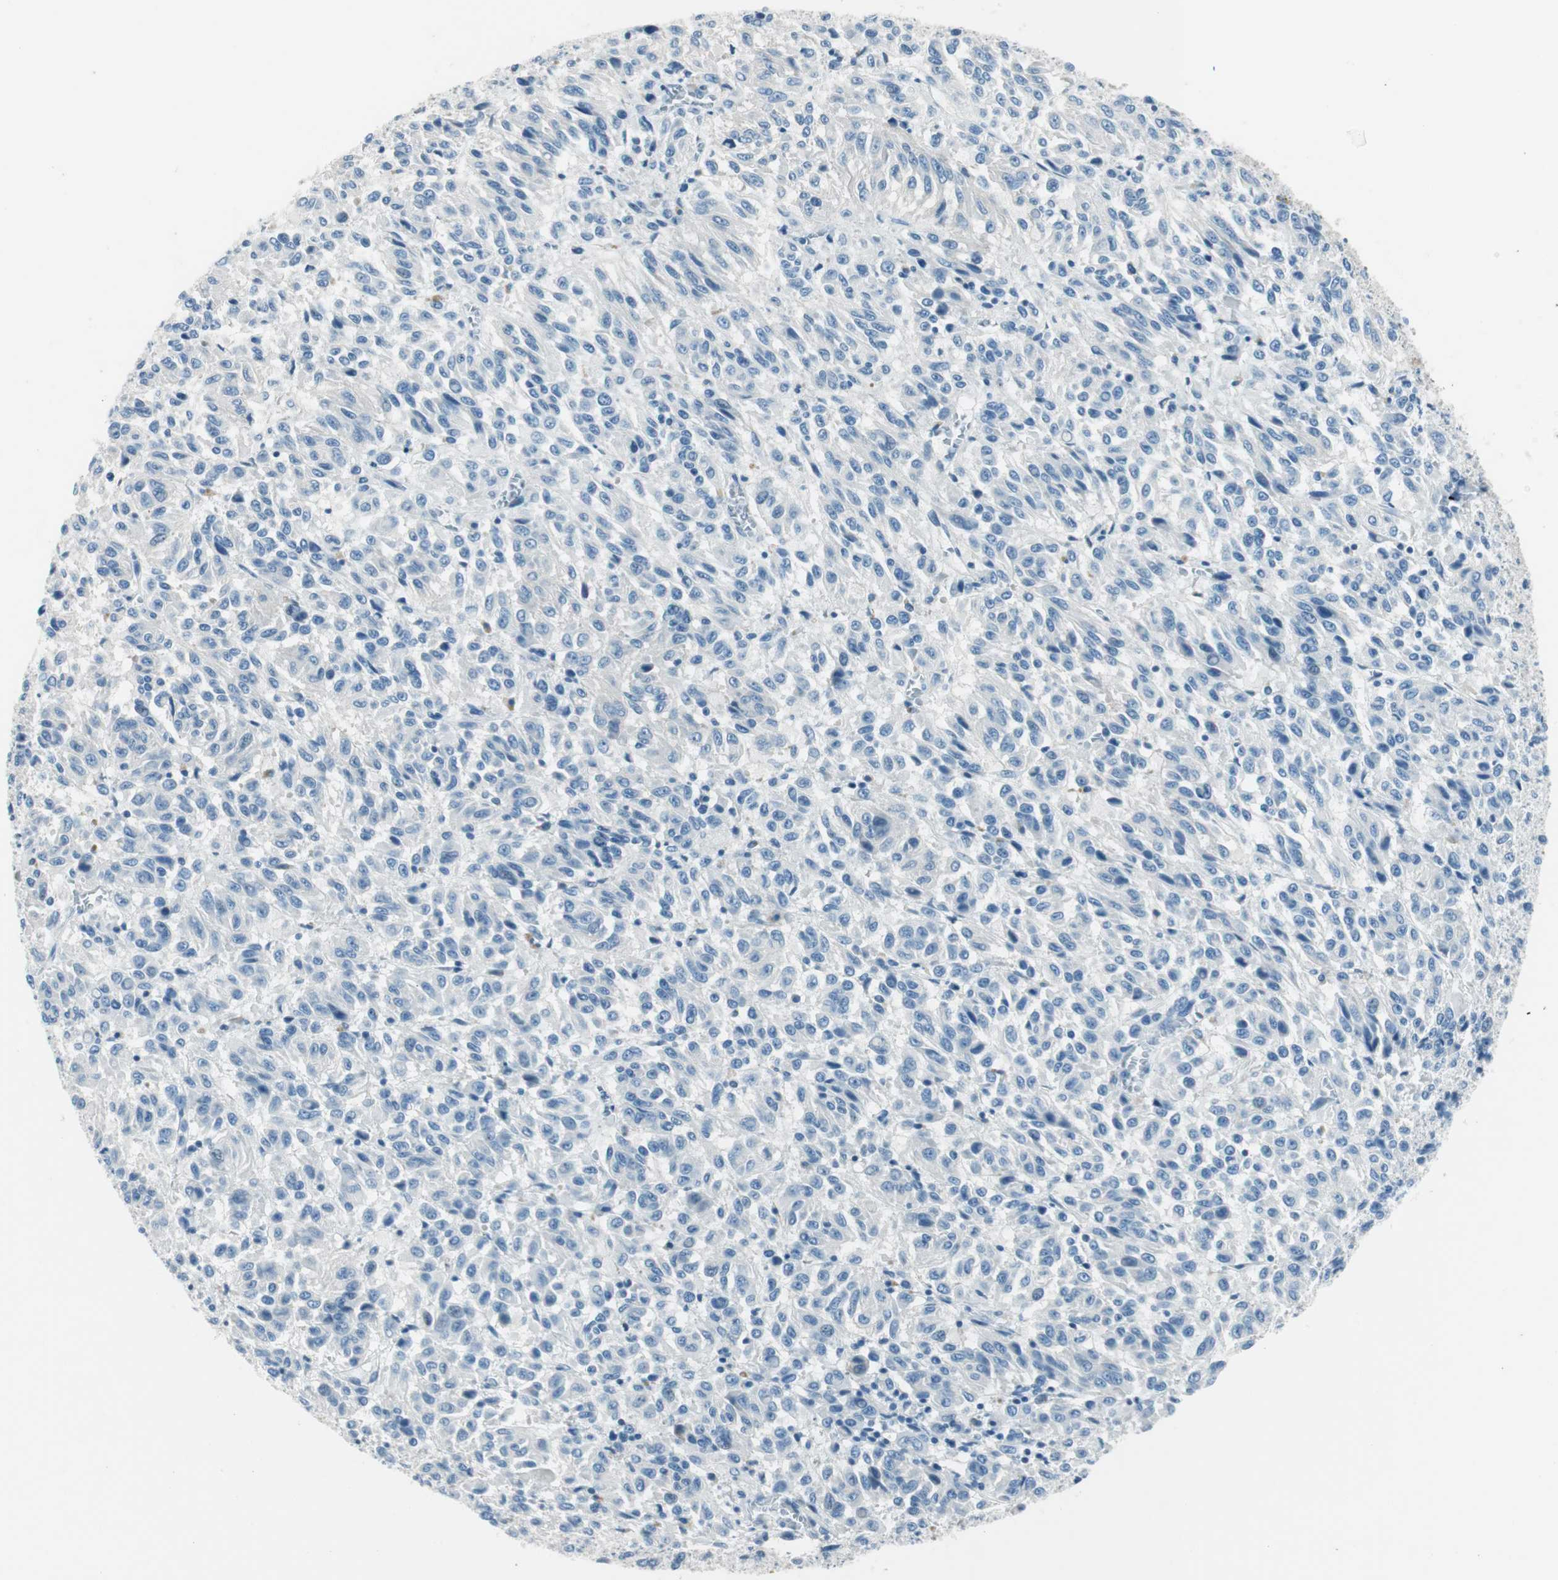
{"staining": {"intensity": "negative", "quantity": "none", "location": "none"}, "tissue": "melanoma", "cell_type": "Tumor cells", "image_type": "cancer", "snomed": [{"axis": "morphology", "description": "Malignant melanoma, Metastatic site"}, {"axis": "topography", "description": "Lung"}], "caption": "Immunohistochemistry (IHC) of human malignant melanoma (metastatic site) exhibits no expression in tumor cells. The staining is performed using DAB (3,3'-diaminobenzidine) brown chromogen with nuclei counter-stained in using hematoxylin.", "gene": "GNAO1", "patient": {"sex": "male", "age": 64}}